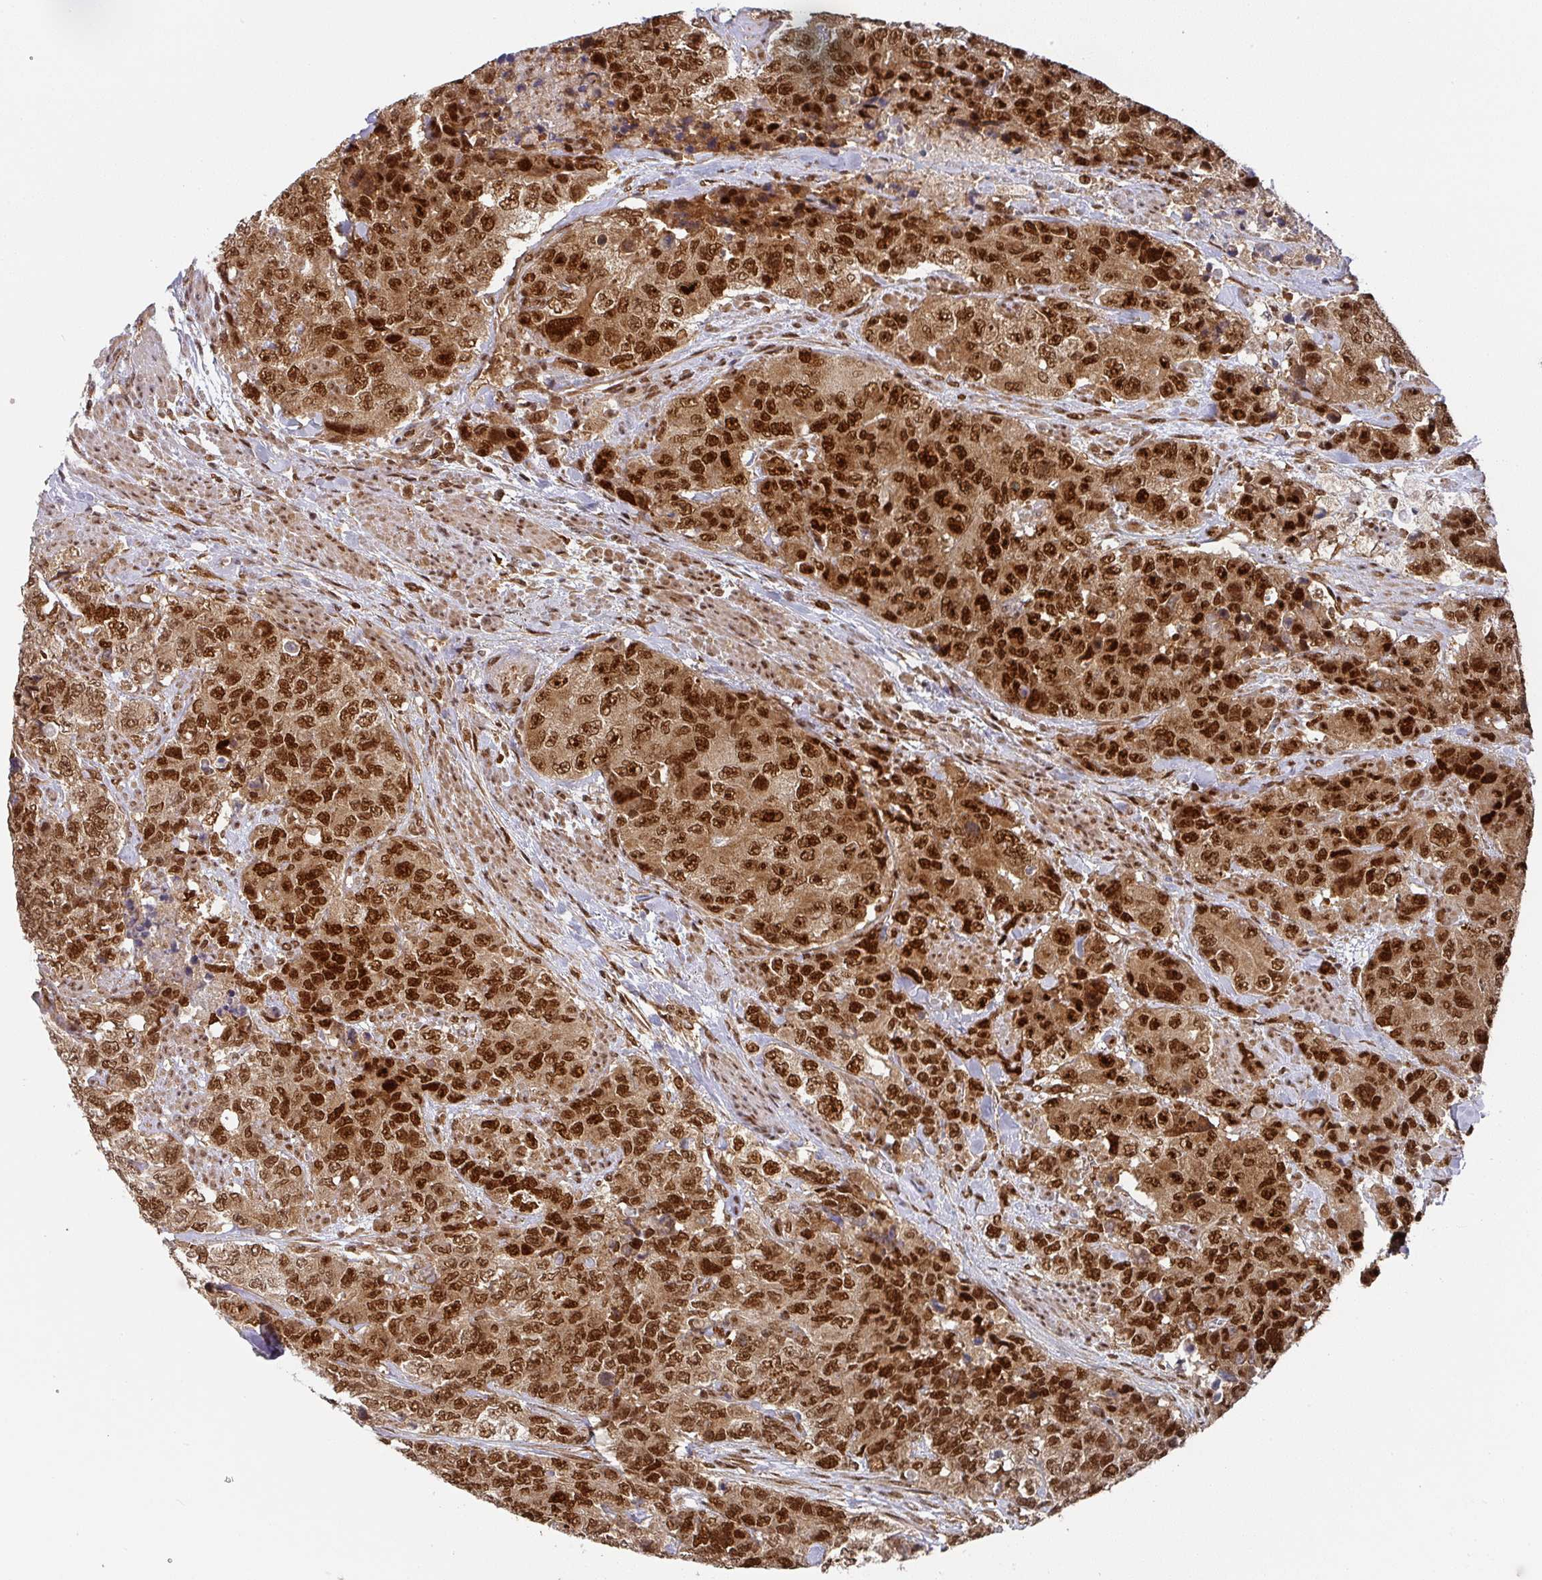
{"staining": {"intensity": "strong", "quantity": ">75%", "location": "cytoplasmic/membranous,nuclear"}, "tissue": "urothelial cancer", "cell_type": "Tumor cells", "image_type": "cancer", "snomed": [{"axis": "morphology", "description": "Urothelial carcinoma, High grade"}, {"axis": "topography", "description": "Urinary bladder"}], "caption": "Protein expression by IHC shows strong cytoplasmic/membranous and nuclear expression in about >75% of tumor cells in urothelial cancer.", "gene": "DIDO1", "patient": {"sex": "female", "age": 78}}